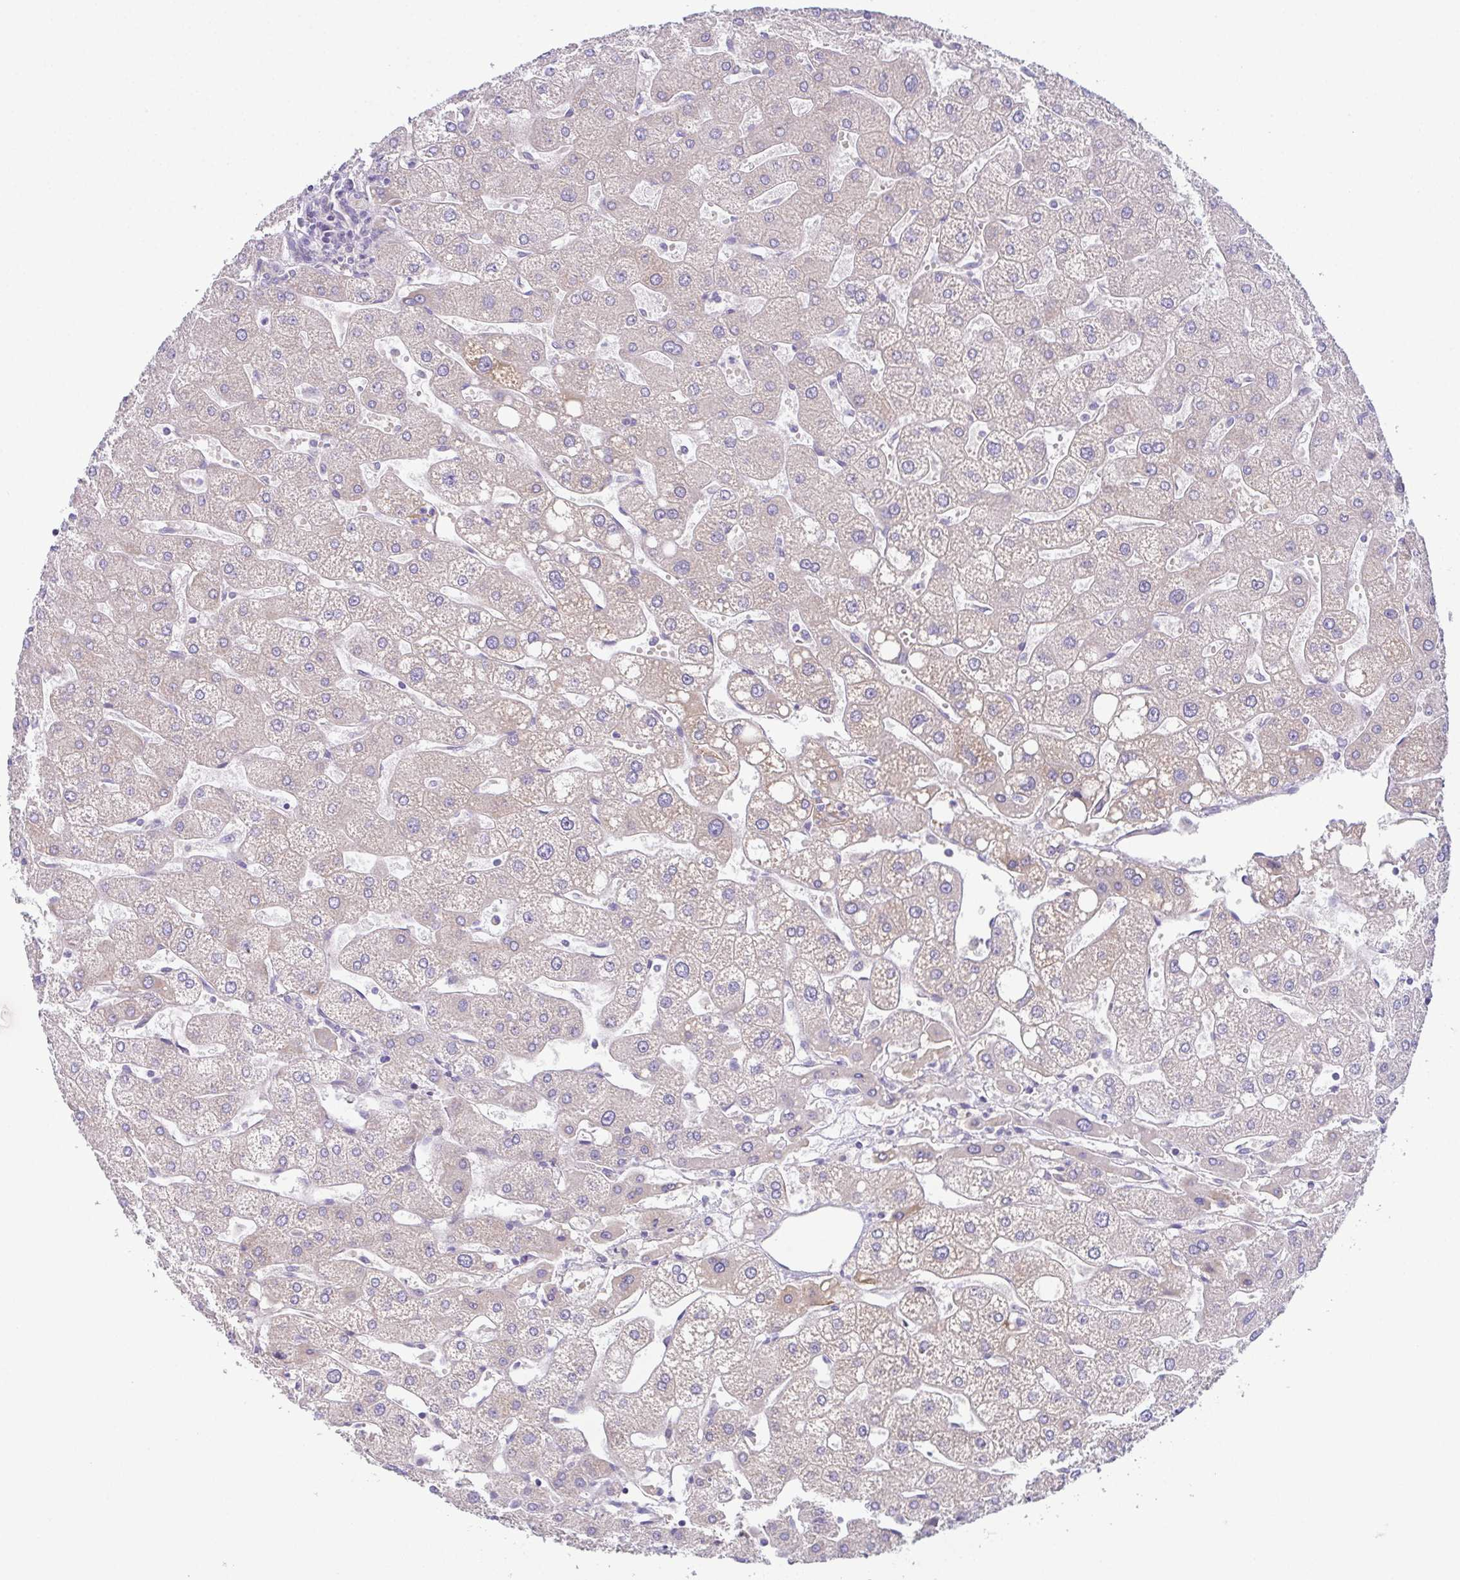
{"staining": {"intensity": "negative", "quantity": "none", "location": "none"}, "tissue": "liver", "cell_type": "Cholangiocytes", "image_type": "normal", "snomed": [{"axis": "morphology", "description": "Normal tissue, NOS"}, {"axis": "topography", "description": "Liver"}], "caption": "This is a histopathology image of IHC staining of unremarkable liver, which shows no expression in cholangiocytes.", "gene": "CFAP97D1", "patient": {"sex": "male", "age": 67}}